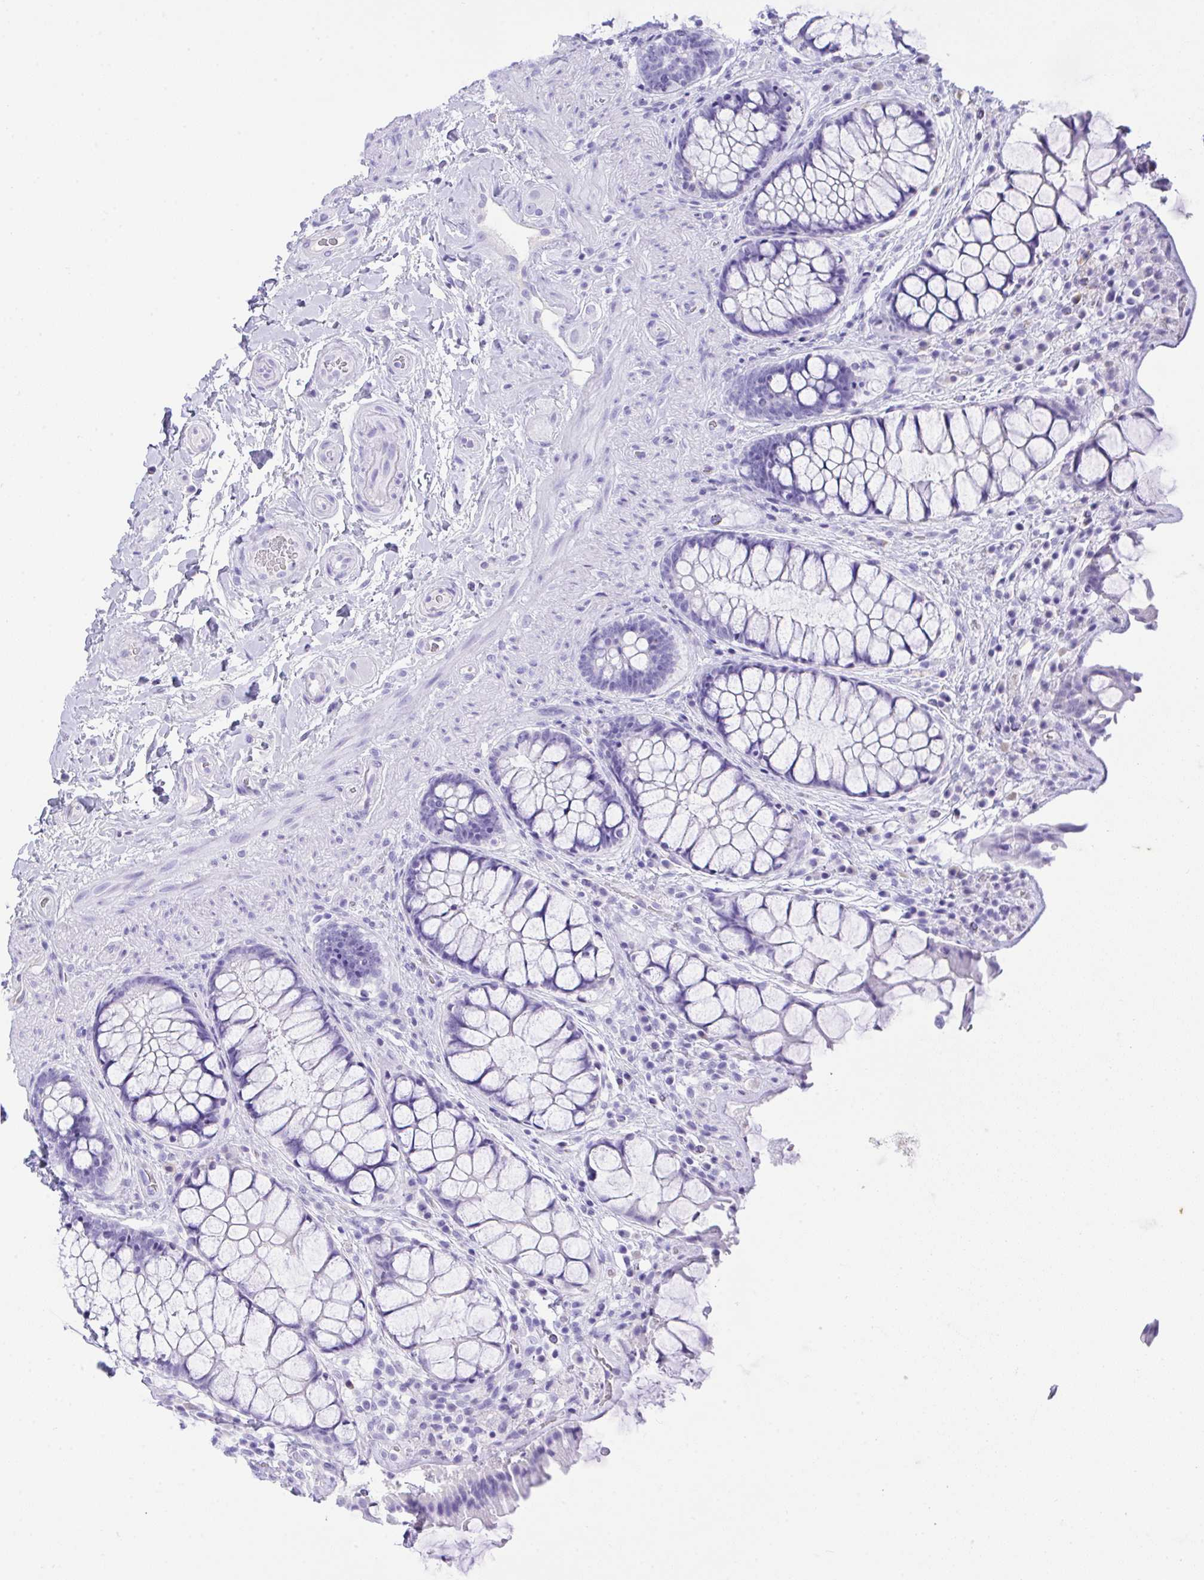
{"staining": {"intensity": "negative", "quantity": "none", "location": "none"}, "tissue": "rectum", "cell_type": "Glandular cells", "image_type": "normal", "snomed": [{"axis": "morphology", "description": "Normal tissue, NOS"}, {"axis": "topography", "description": "Rectum"}], "caption": "A high-resolution image shows immunohistochemistry (IHC) staining of normal rectum, which shows no significant positivity in glandular cells. (DAB (3,3'-diaminobenzidine) immunohistochemistry with hematoxylin counter stain).", "gene": "AKR1D1", "patient": {"sex": "female", "age": 58}}